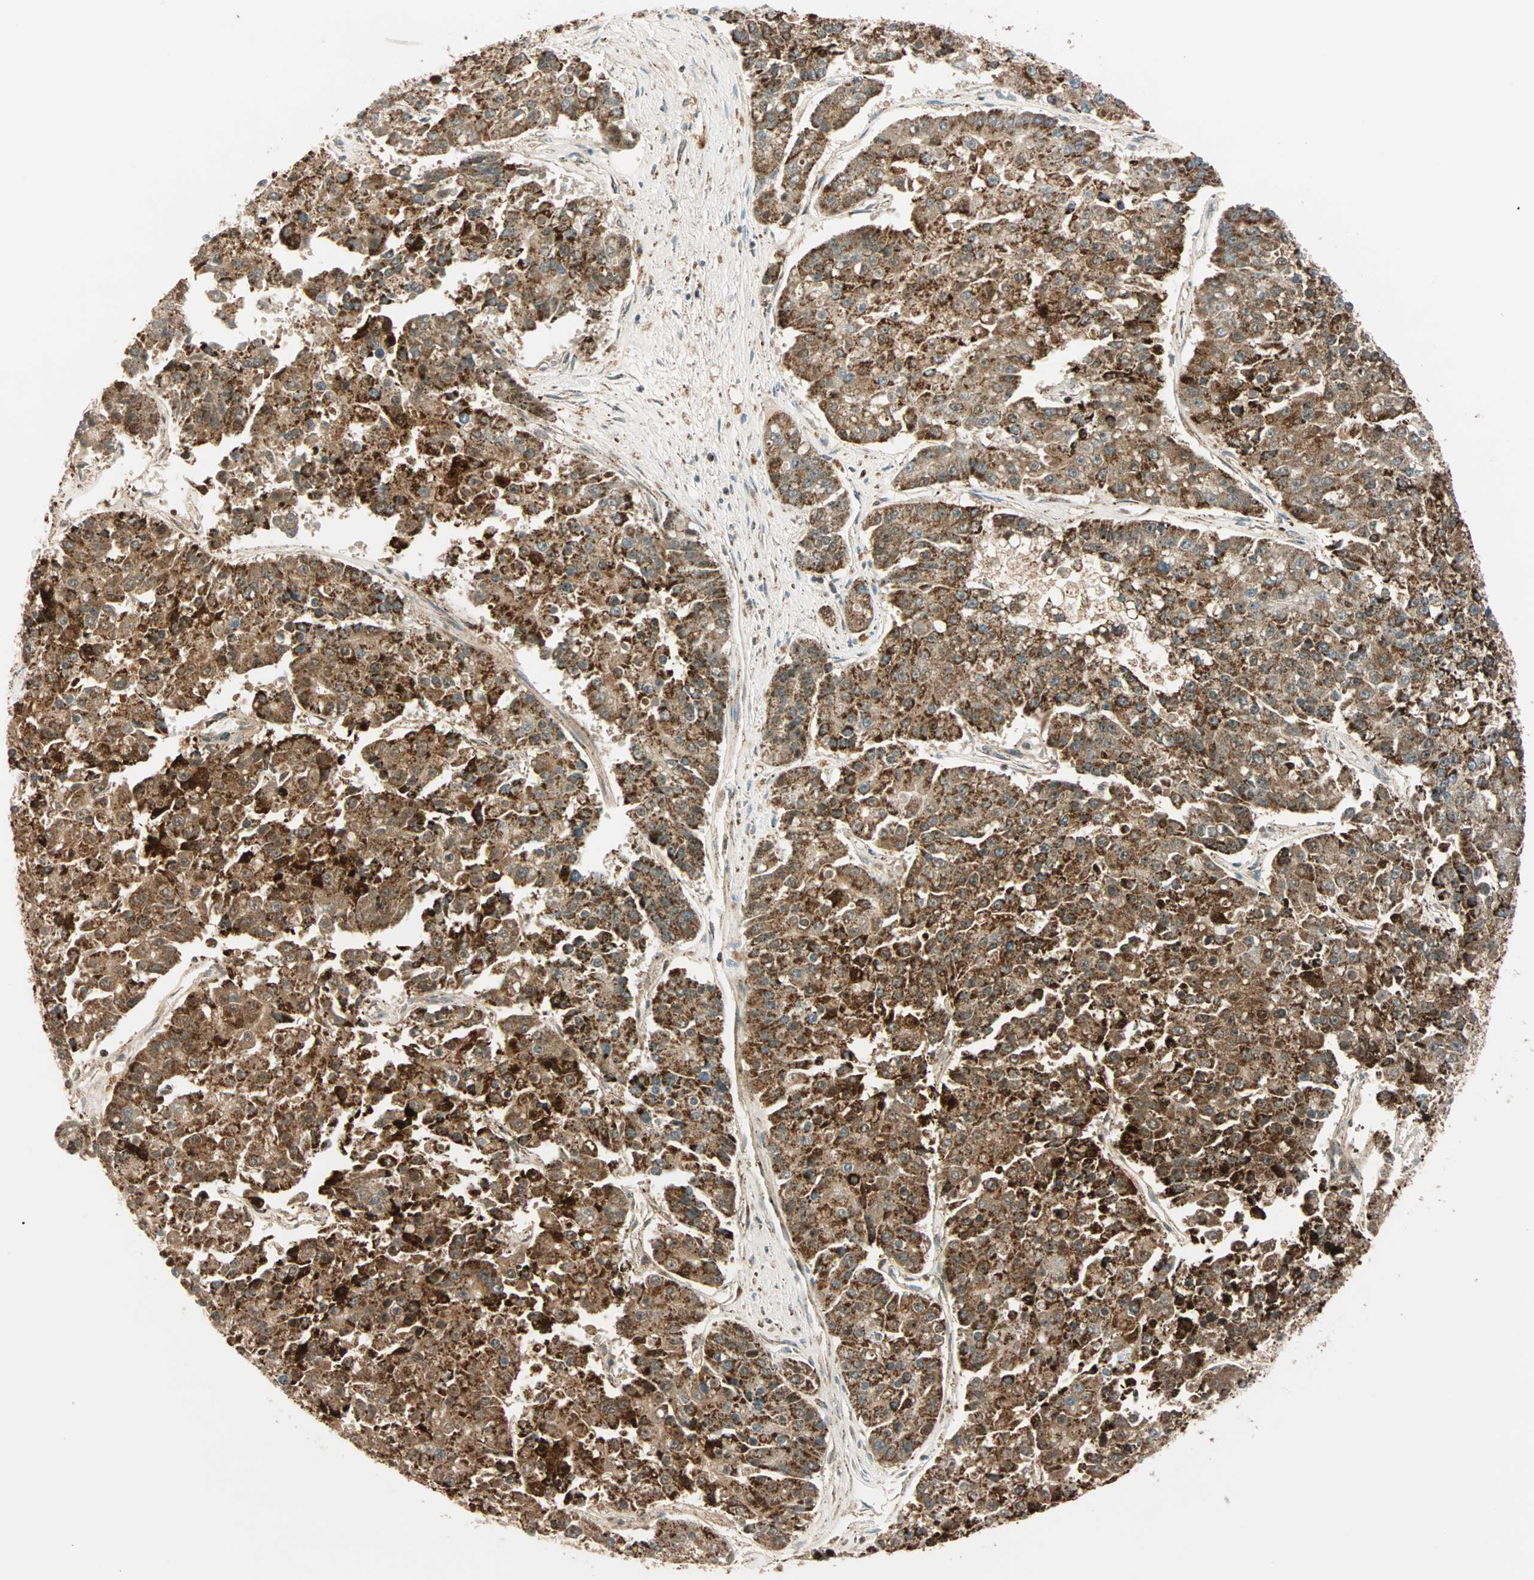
{"staining": {"intensity": "strong", "quantity": "25%-75%", "location": "cytoplasmic/membranous"}, "tissue": "pancreatic cancer", "cell_type": "Tumor cells", "image_type": "cancer", "snomed": [{"axis": "morphology", "description": "Adenocarcinoma, NOS"}, {"axis": "topography", "description": "Pancreas"}], "caption": "Tumor cells reveal high levels of strong cytoplasmic/membranous positivity in about 25%-75% of cells in human adenocarcinoma (pancreatic).", "gene": "SPRY4", "patient": {"sex": "male", "age": 50}}